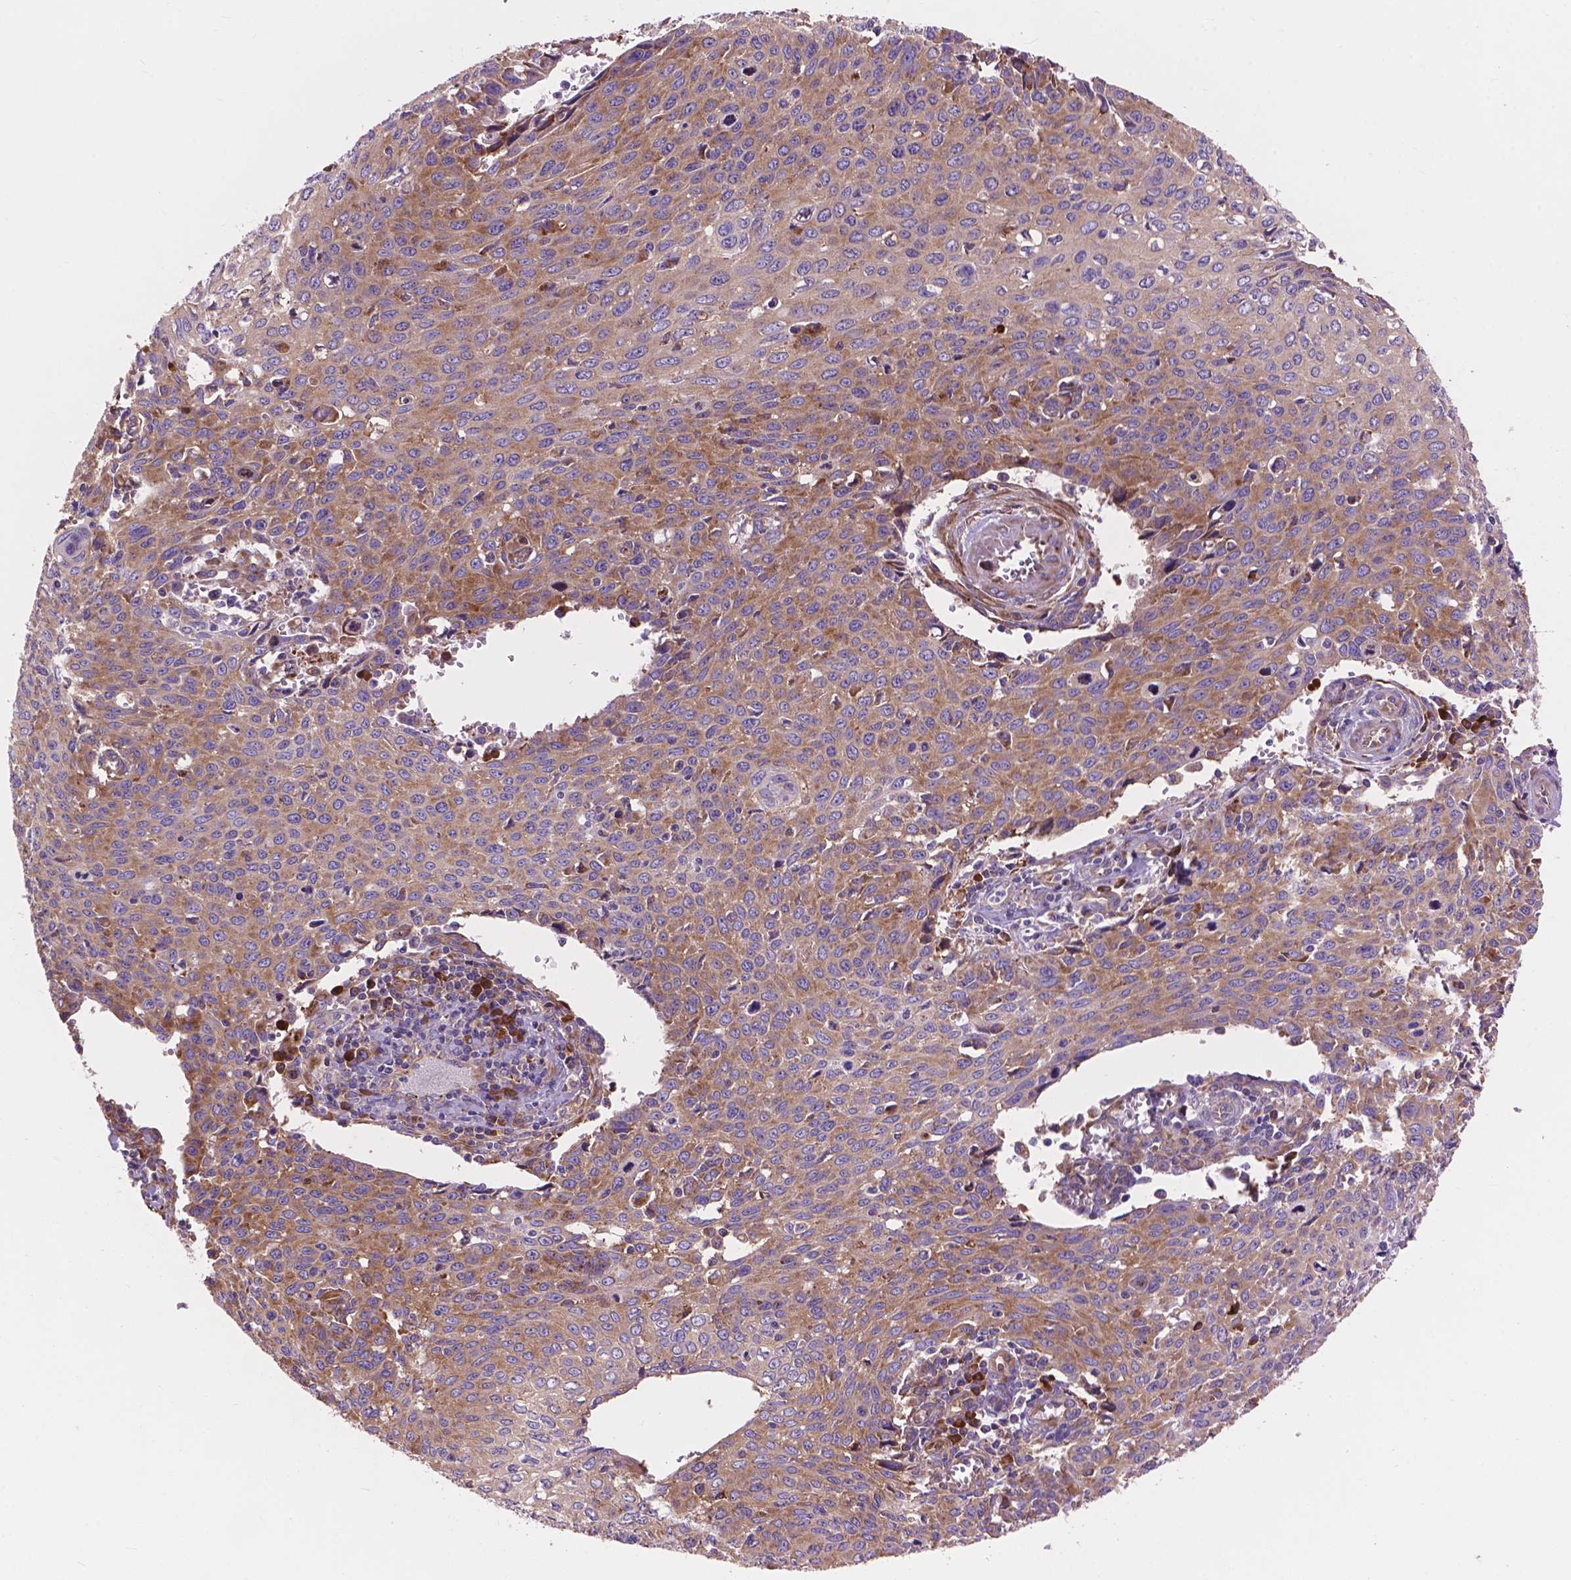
{"staining": {"intensity": "moderate", "quantity": ">75%", "location": "cytoplasmic/membranous"}, "tissue": "cervical cancer", "cell_type": "Tumor cells", "image_type": "cancer", "snomed": [{"axis": "morphology", "description": "Squamous cell carcinoma, NOS"}, {"axis": "topography", "description": "Cervix"}], "caption": "Moderate cytoplasmic/membranous expression for a protein is identified in about >75% of tumor cells of cervical squamous cell carcinoma using IHC.", "gene": "RPL37A", "patient": {"sex": "female", "age": 38}}